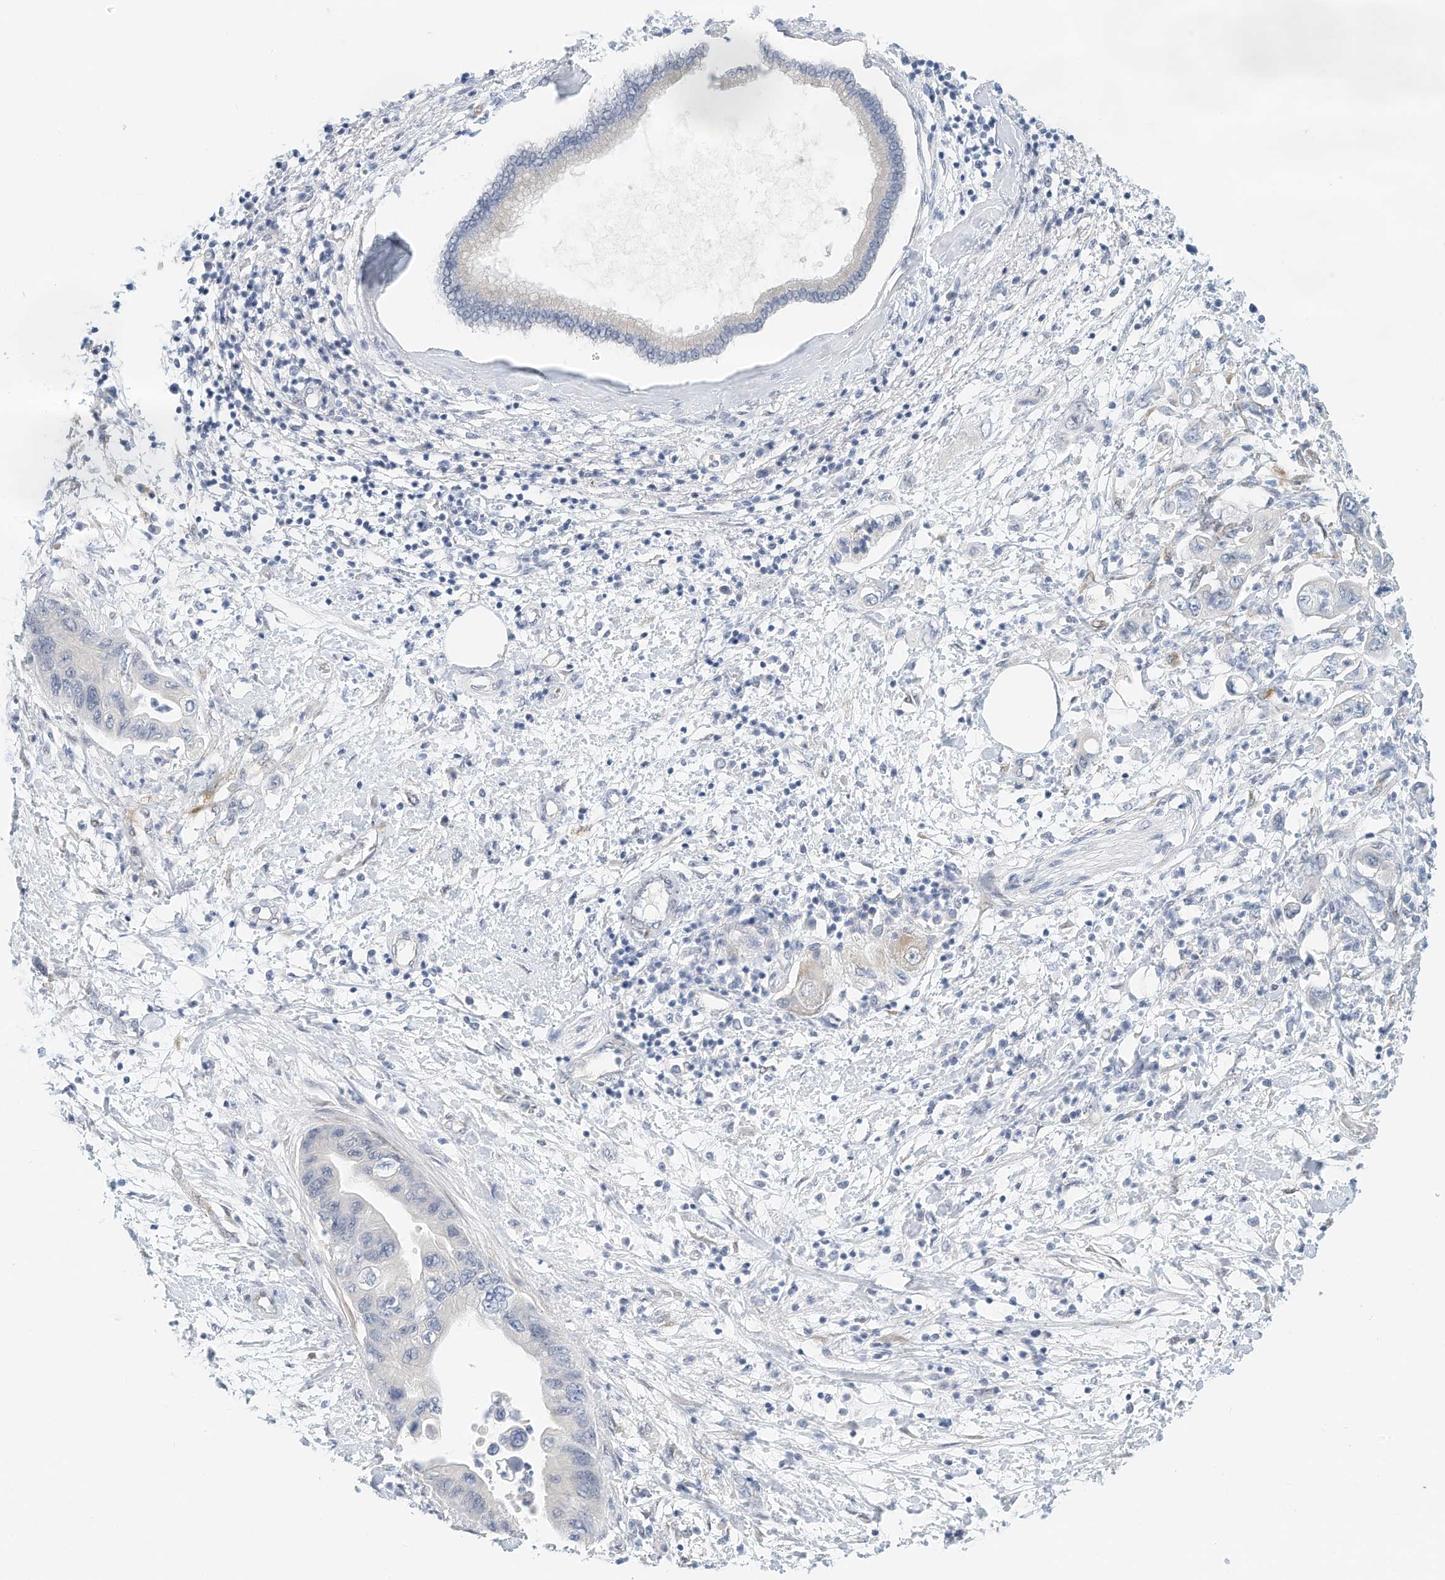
{"staining": {"intensity": "negative", "quantity": "none", "location": "none"}, "tissue": "pancreatic cancer", "cell_type": "Tumor cells", "image_type": "cancer", "snomed": [{"axis": "morphology", "description": "Adenocarcinoma, NOS"}, {"axis": "topography", "description": "Pancreas"}], "caption": "DAB (3,3'-diaminobenzidine) immunohistochemical staining of pancreatic adenocarcinoma exhibits no significant expression in tumor cells.", "gene": "ARHGAP28", "patient": {"sex": "female", "age": 73}}